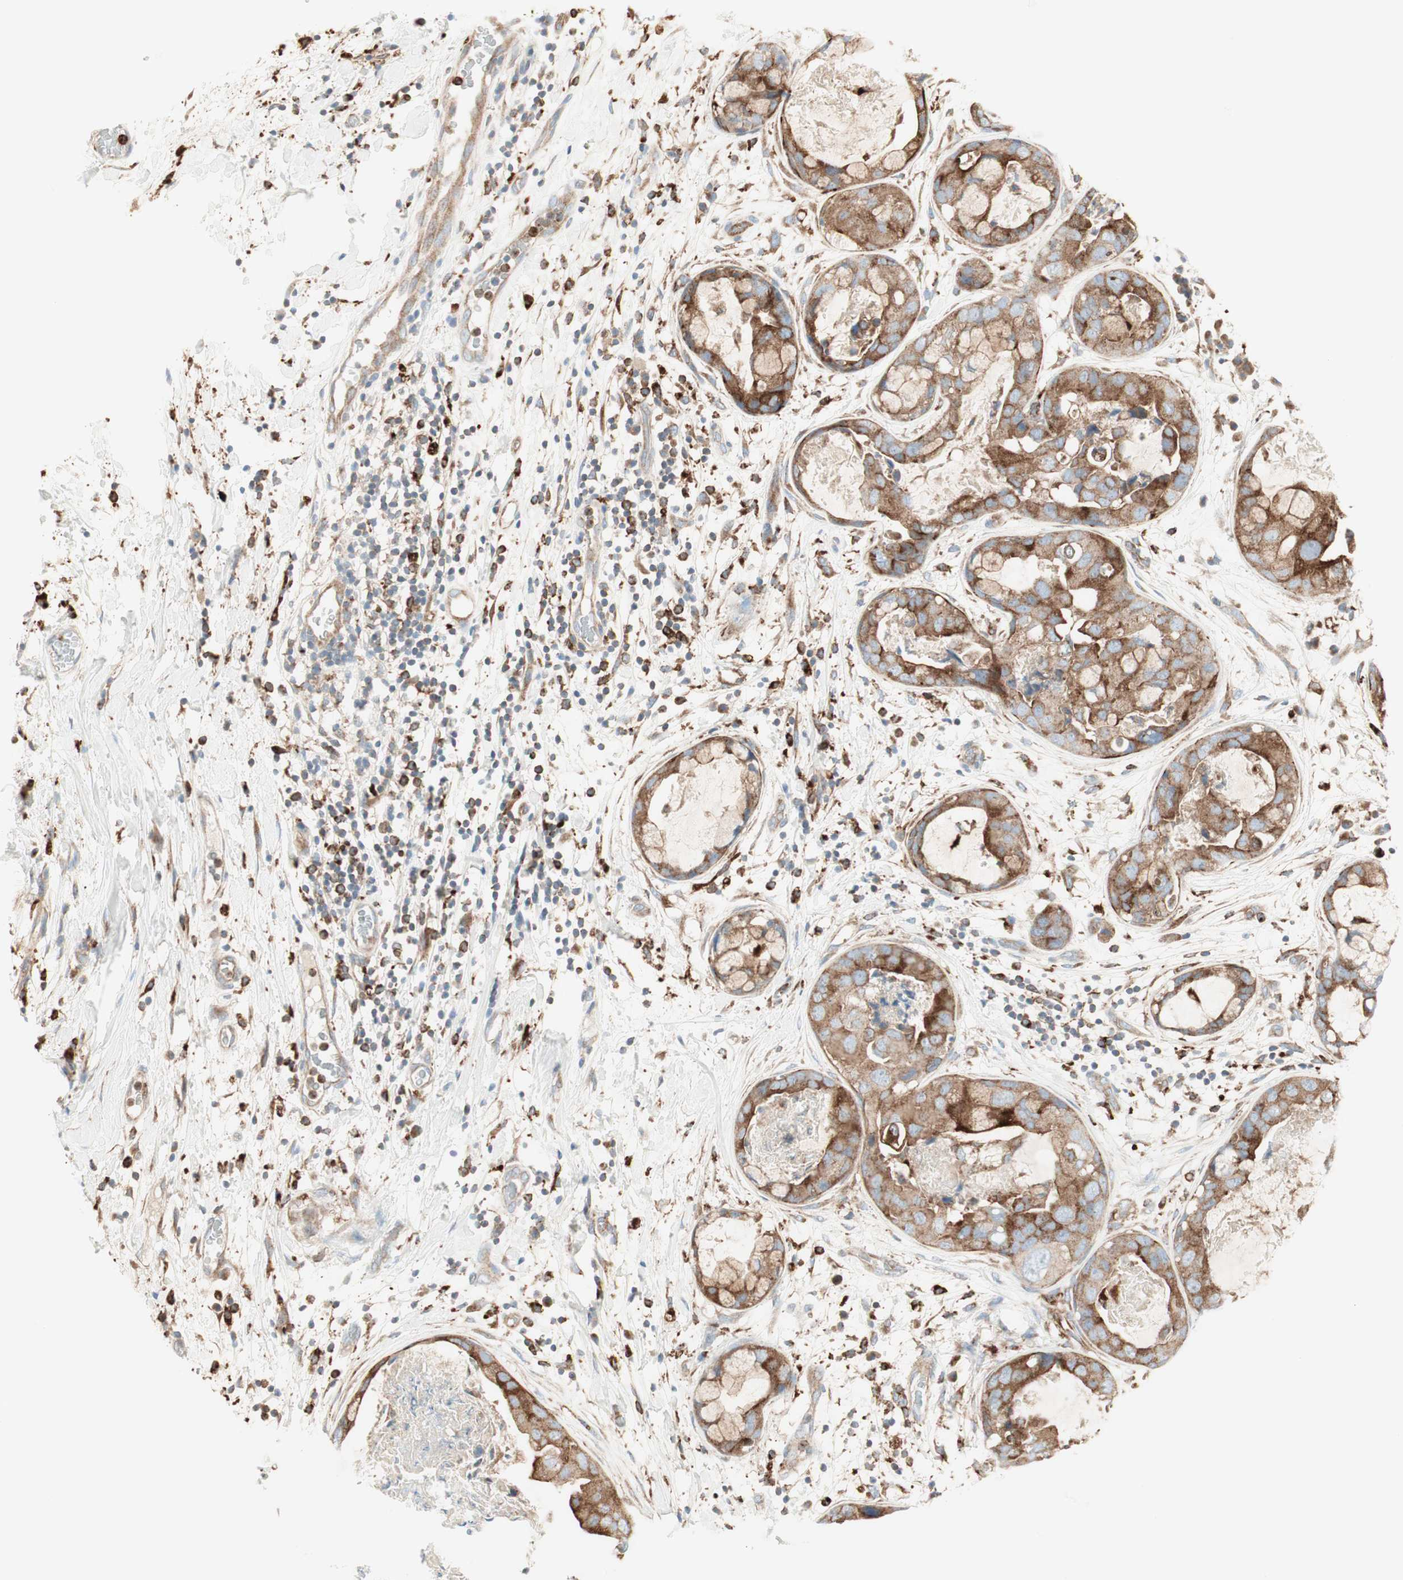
{"staining": {"intensity": "moderate", "quantity": "25%-75%", "location": "cytoplasmic/membranous"}, "tissue": "breast cancer", "cell_type": "Tumor cells", "image_type": "cancer", "snomed": [{"axis": "morphology", "description": "Duct carcinoma"}, {"axis": "topography", "description": "Breast"}], "caption": "This micrograph displays IHC staining of human infiltrating ductal carcinoma (breast), with medium moderate cytoplasmic/membranous positivity in about 25%-75% of tumor cells.", "gene": "ATP6V1G1", "patient": {"sex": "female", "age": 40}}